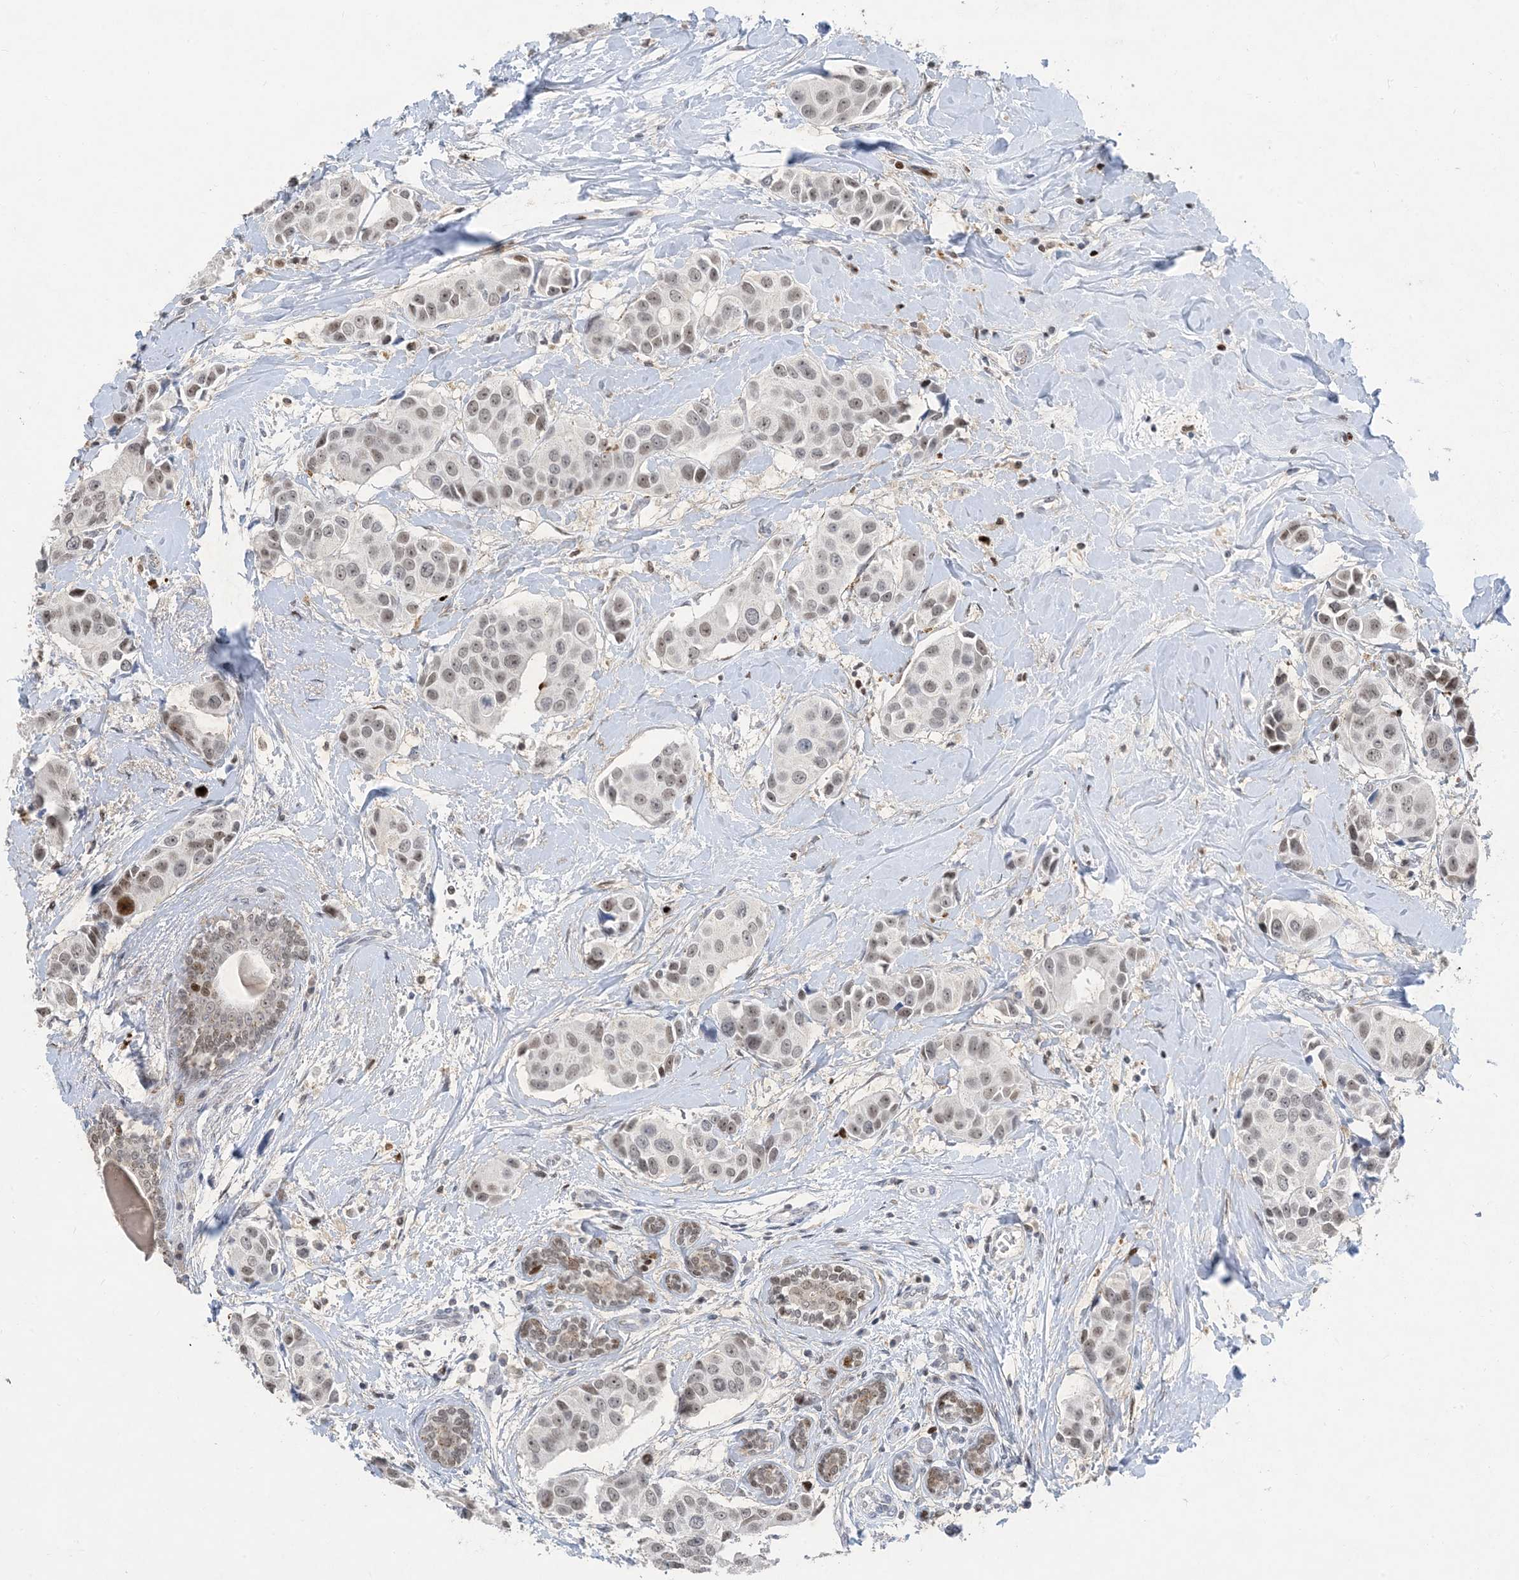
{"staining": {"intensity": "moderate", "quantity": "<25%", "location": "nuclear"}, "tissue": "breast cancer", "cell_type": "Tumor cells", "image_type": "cancer", "snomed": [{"axis": "morphology", "description": "Normal tissue, NOS"}, {"axis": "morphology", "description": "Duct carcinoma"}, {"axis": "topography", "description": "Breast"}], "caption": "Immunohistochemistry staining of breast cancer (intraductal carcinoma), which demonstrates low levels of moderate nuclear expression in approximately <25% of tumor cells indicating moderate nuclear protein expression. The staining was performed using DAB (3,3'-diaminobenzidine) (brown) for protein detection and nuclei were counterstained in hematoxylin (blue).", "gene": "SLC25A53", "patient": {"sex": "female", "age": 39}}